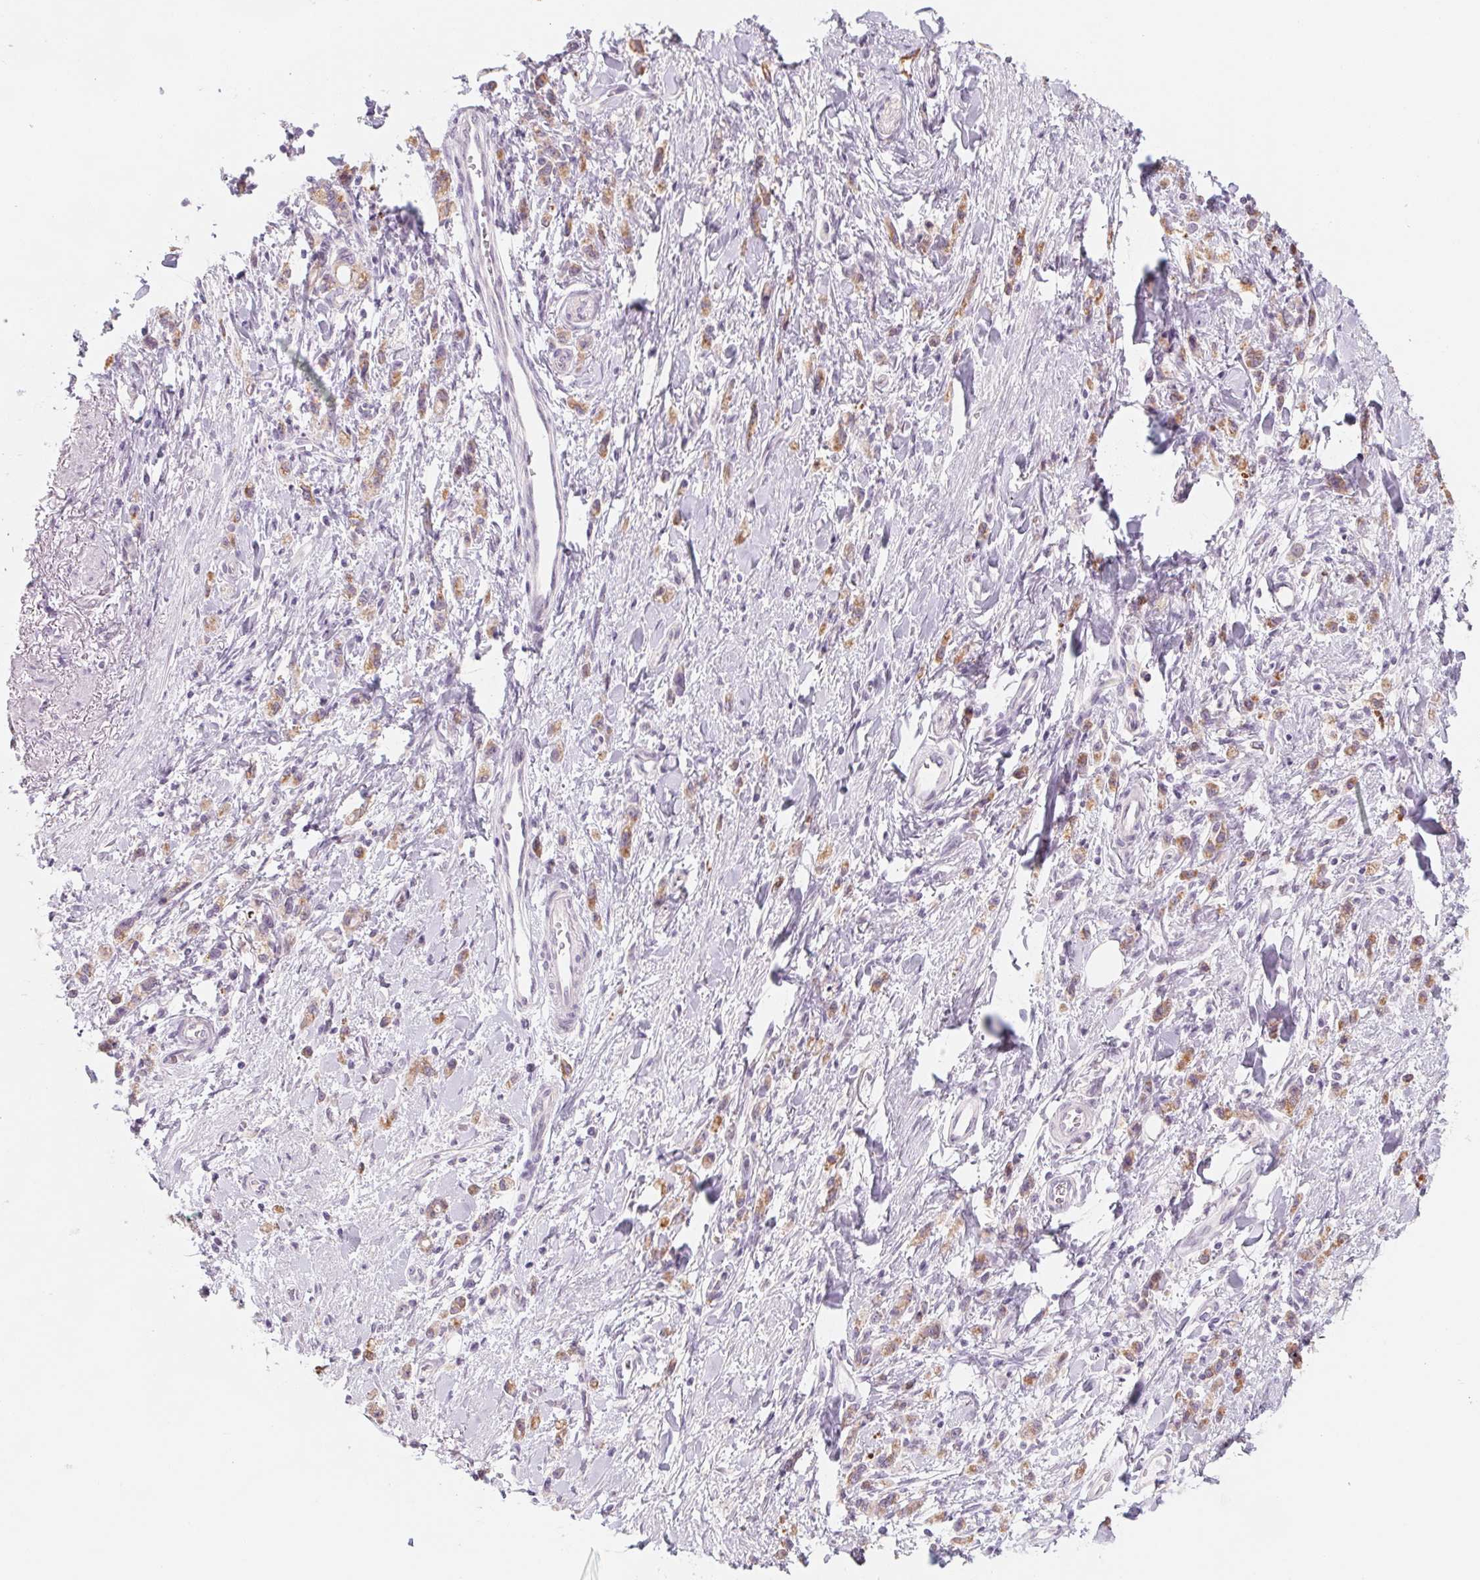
{"staining": {"intensity": "moderate", "quantity": ">75%", "location": "cytoplasmic/membranous"}, "tissue": "stomach cancer", "cell_type": "Tumor cells", "image_type": "cancer", "snomed": [{"axis": "morphology", "description": "Adenocarcinoma, NOS"}, {"axis": "topography", "description": "Stomach"}], "caption": "An immunohistochemistry image of neoplastic tissue is shown. Protein staining in brown labels moderate cytoplasmic/membranous positivity in adenocarcinoma (stomach) within tumor cells.", "gene": "POU1F1", "patient": {"sex": "male", "age": 77}}